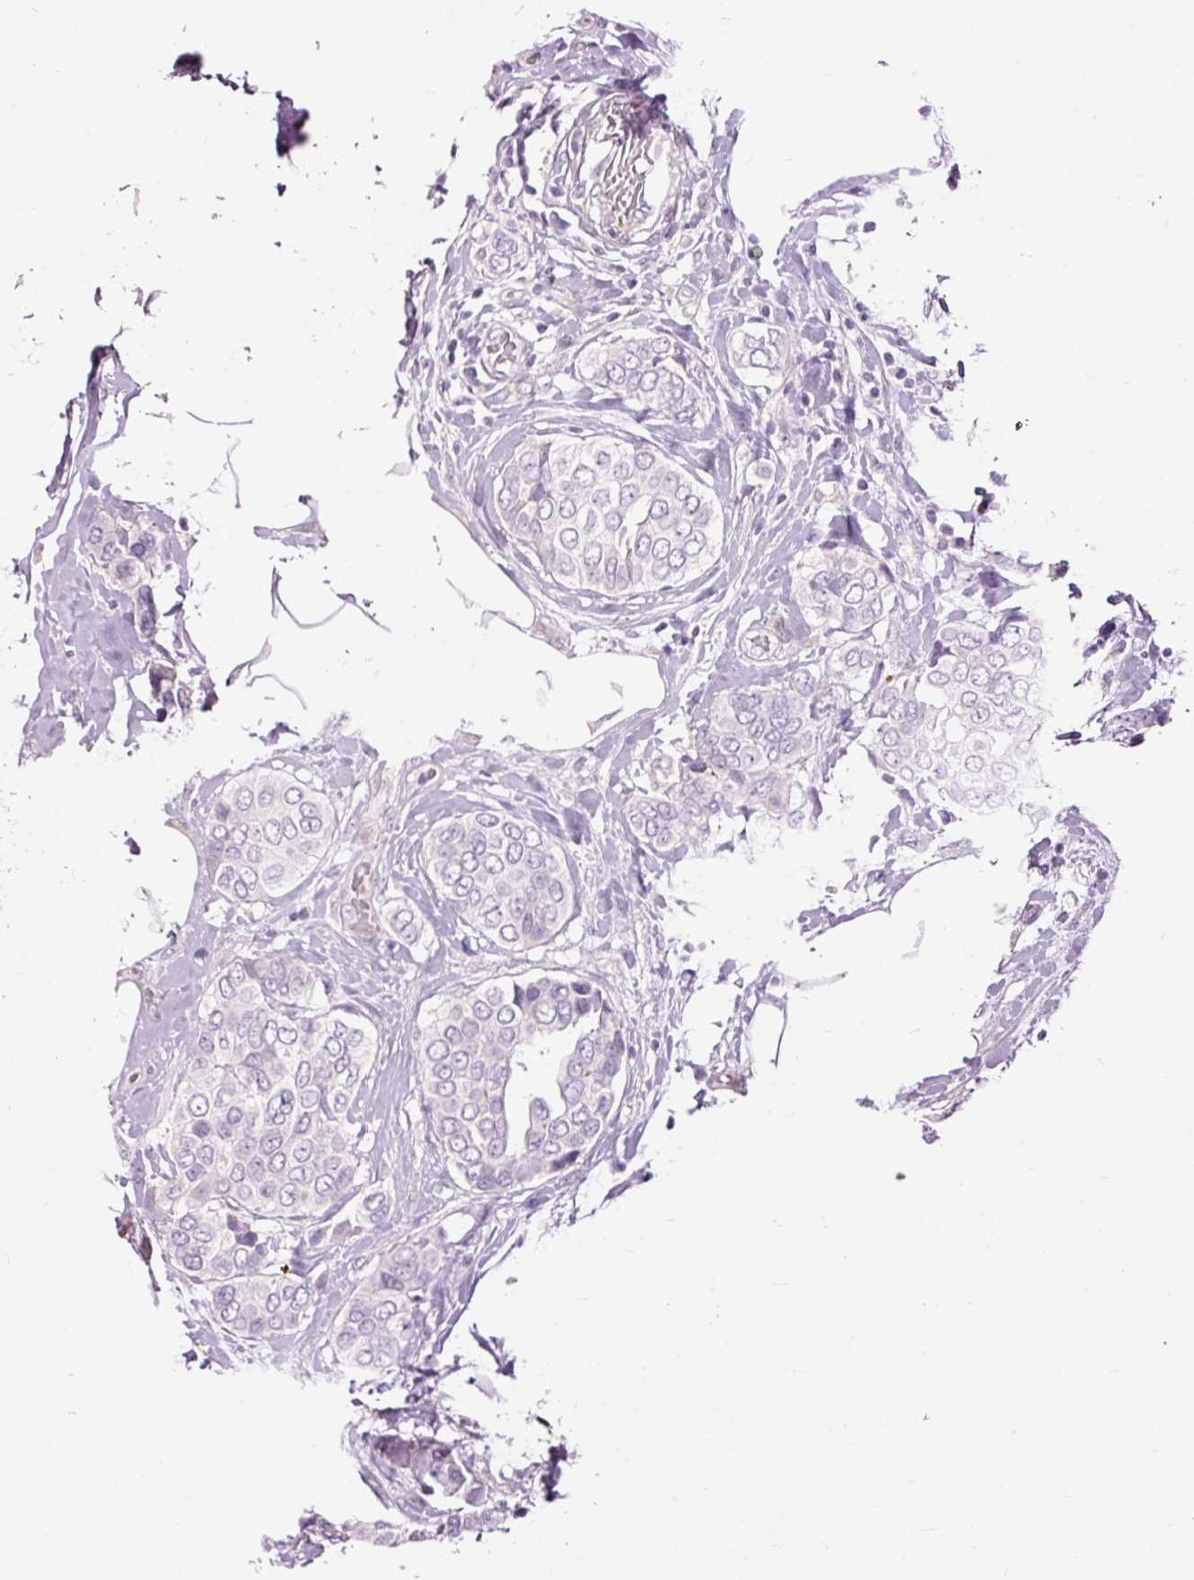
{"staining": {"intensity": "negative", "quantity": "none", "location": "none"}, "tissue": "breast cancer", "cell_type": "Tumor cells", "image_type": "cancer", "snomed": [{"axis": "morphology", "description": "Lobular carcinoma"}, {"axis": "topography", "description": "Breast"}], "caption": "A photomicrograph of breast cancer stained for a protein displays no brown staining in tumor cells. The staining was performed using DAB to visualize the protein expression in brown, while the nuclei were stained in blue with hematoxylin (Magnification: 20x).", "gene": "FCRL4", "patient": {"sex": "female", "age": 51}}